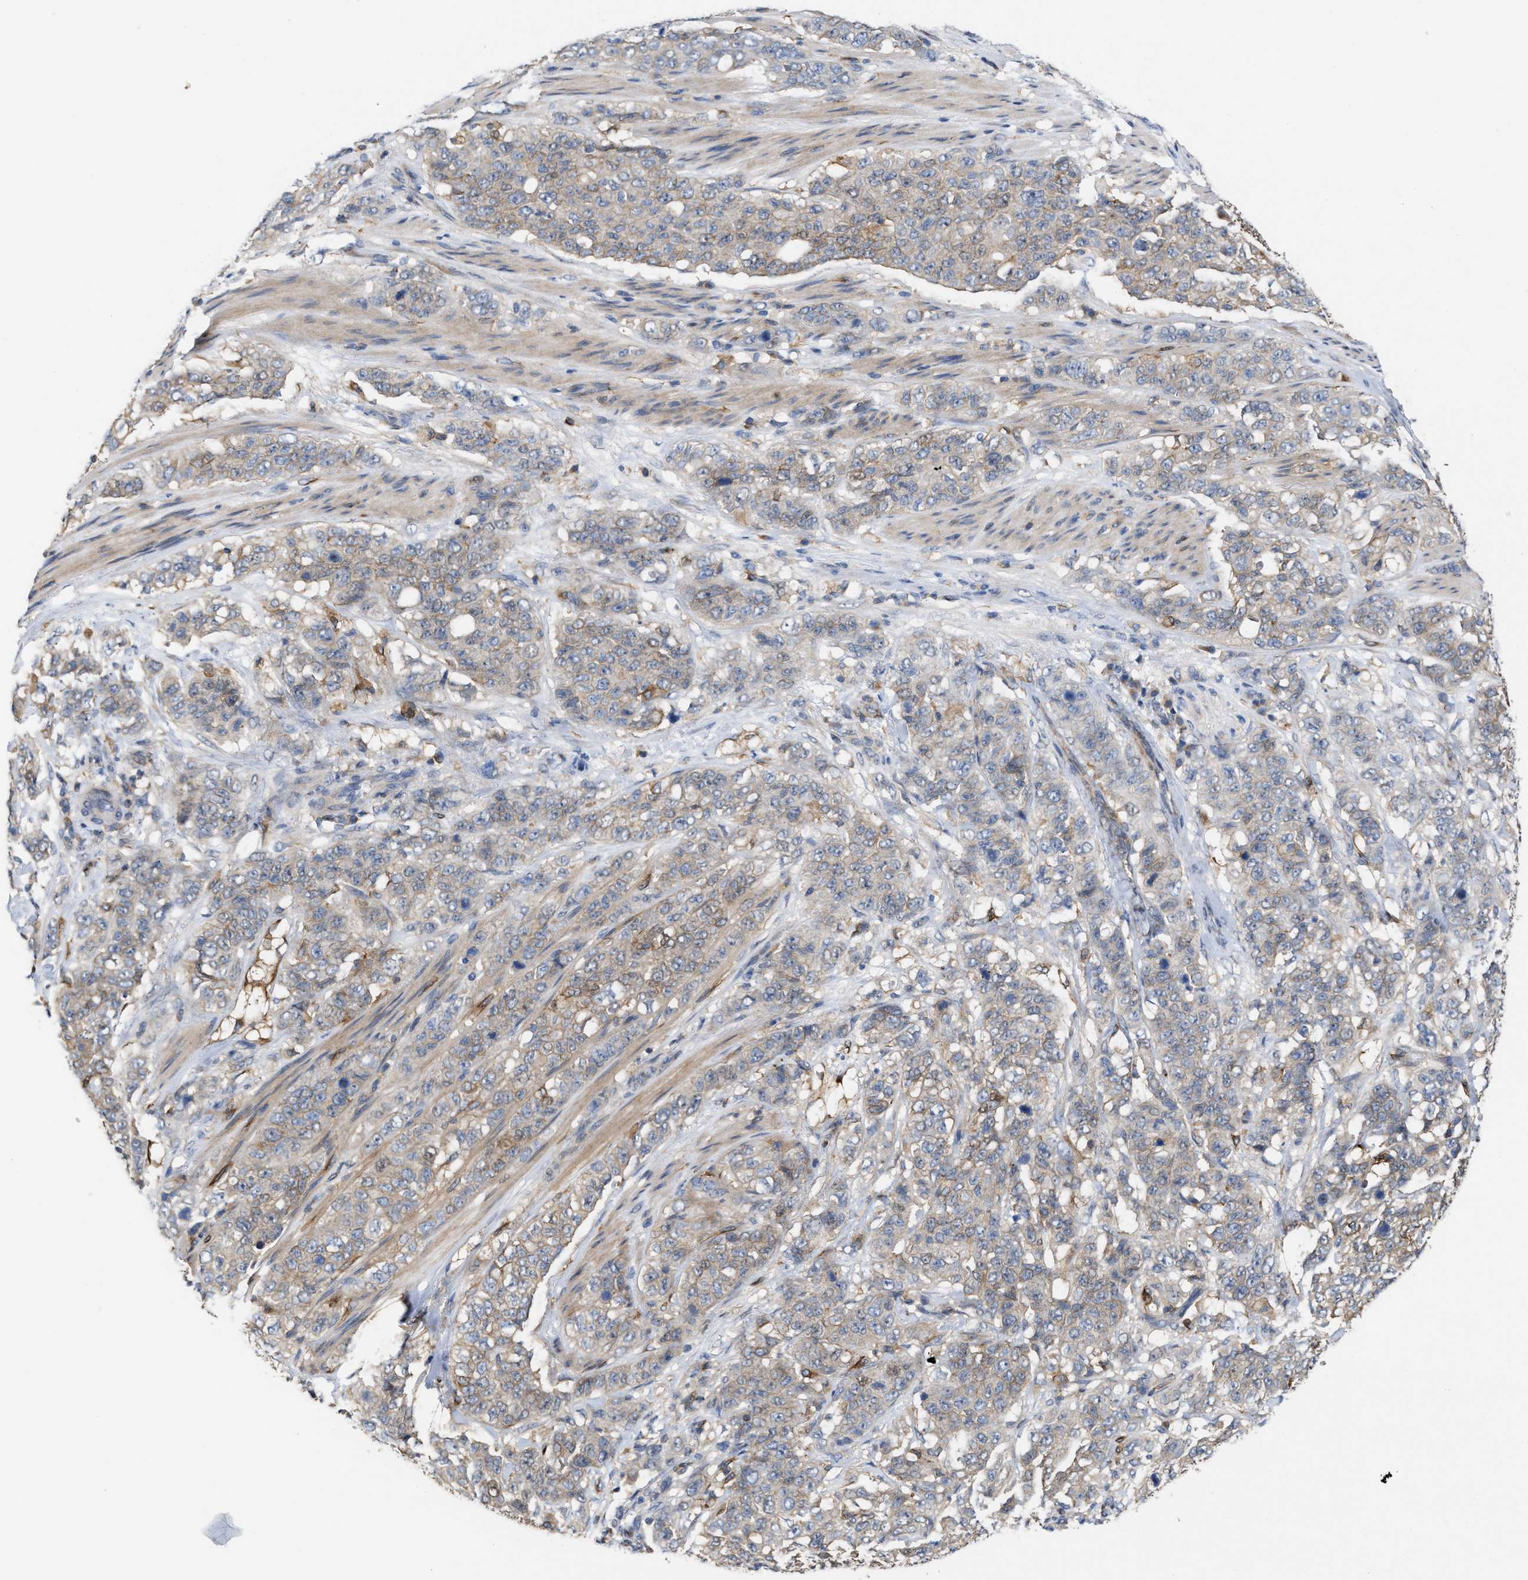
{"staining": {"intensity": "weak", "quantity": "<25%", "location": "cytoplasmic/membranous"}, "tissue": "stomach cancer", "cell_type": "Tumor cells", "image_type": "cancer", "snomed": [{"axis": "morphology", "description": "Adenocarcinoma, NOS"}, {"axis": "topography", "description": "Stomach"}], "caption": "The IHC photomicrograph has no significant expression in tumor cells of stomach cancer tissue. Brightfield microscopy of immunohistochemistry (IHC) stained with DAB (3,3'-diaminobenzidine) (brown) and hematoxylin (blue), captured at high magnification.", "gene": "BBLN", "patient": {"sex": "male", "age": 48}}